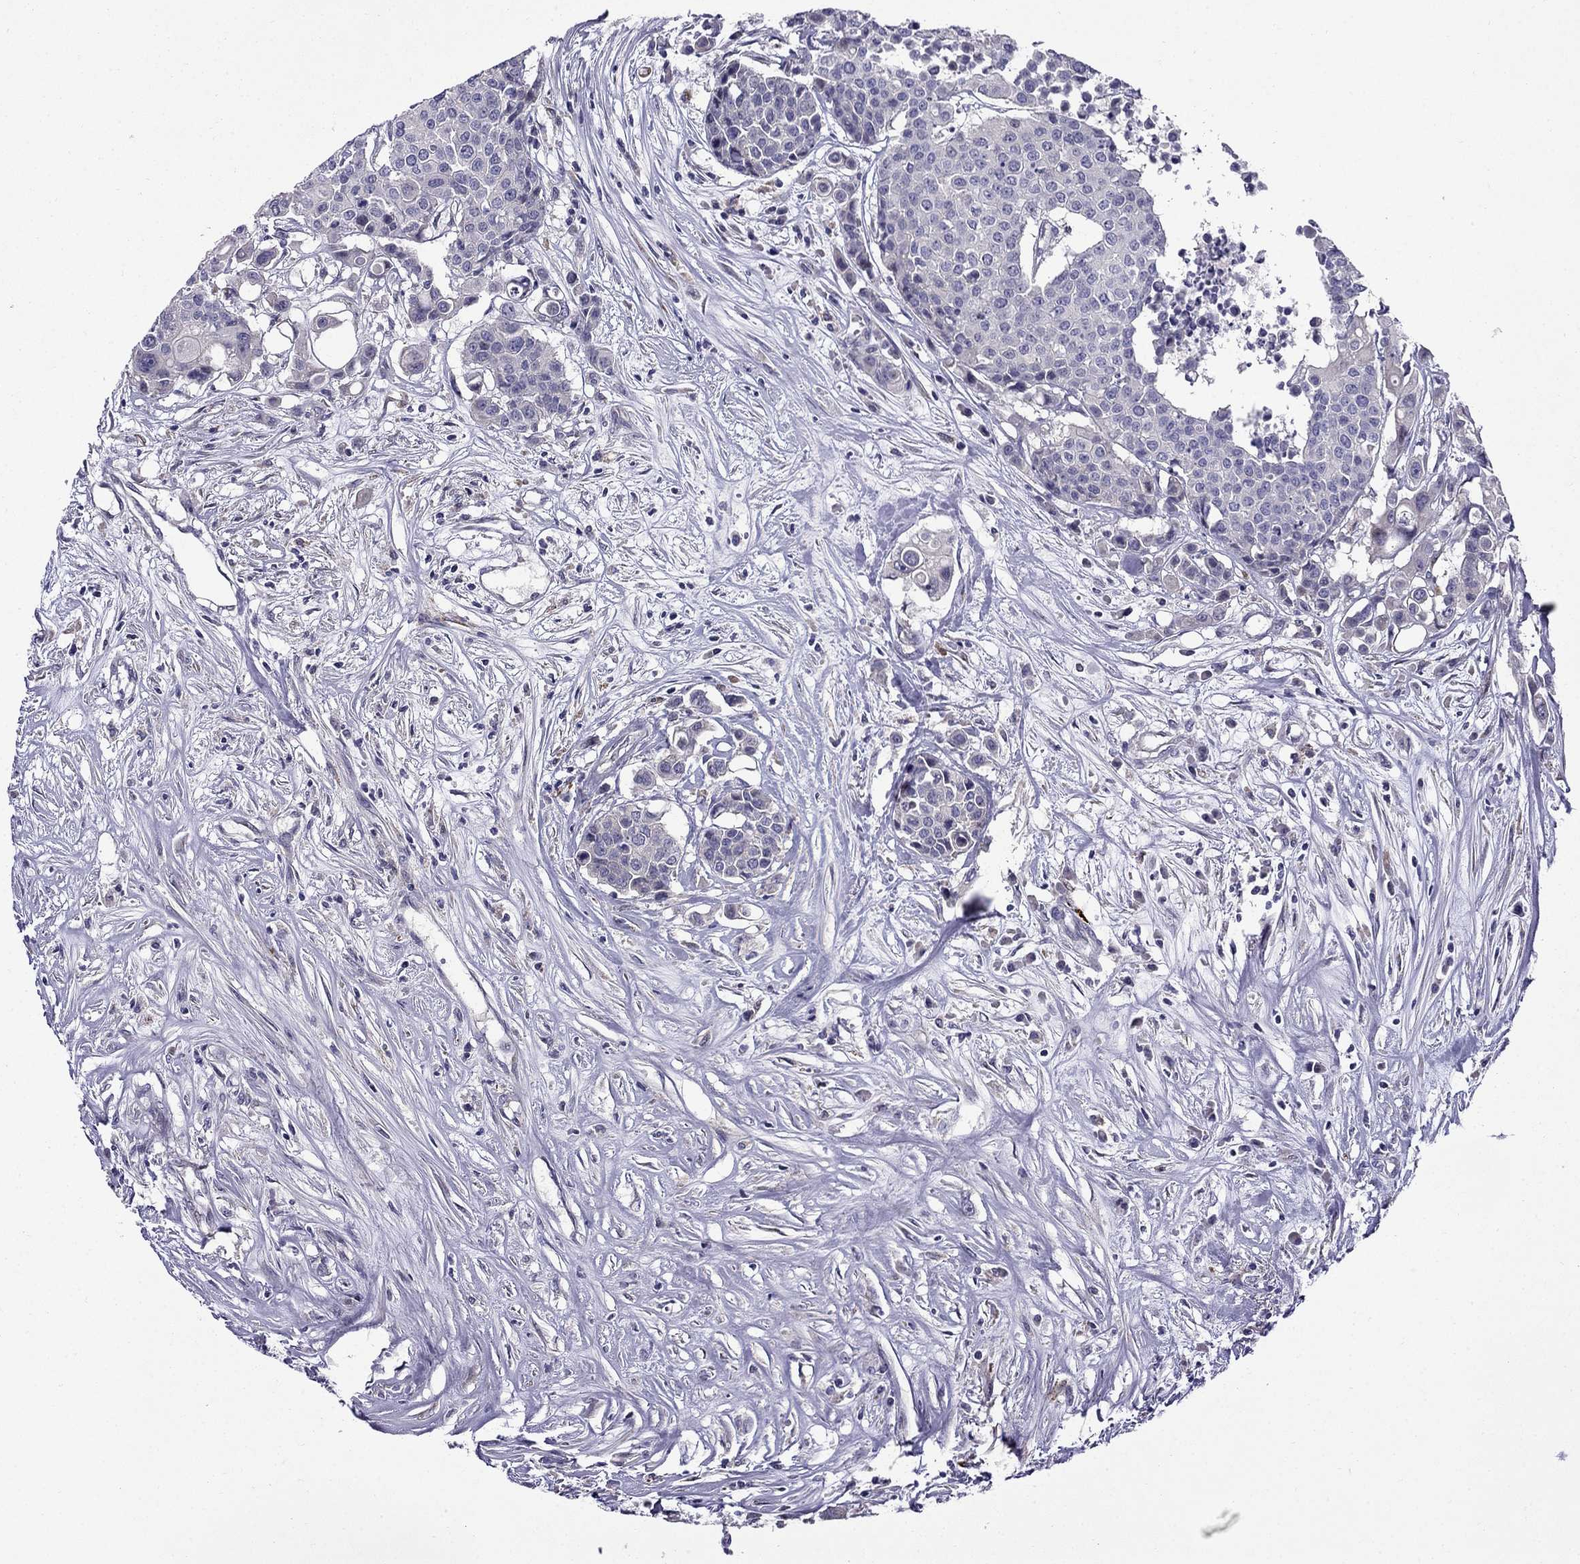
{"staining": {"intensity": "negative", "quantity": "none", "location": "none"}, "tissue": "carcinoid", "cell_type": "Tumor cells", "image_type": "cancer", "snomed": [{"axis": "morphology", "description": "Carcinoid, malignant, NOS"}, {"axis": "topography", "description": "Colon"}], "caption": "This is an IHC image of human carcinoid. There is no positivity in tumor cells.", "gene": "PI16", "patient": {"sex": "male", "age": 81}}